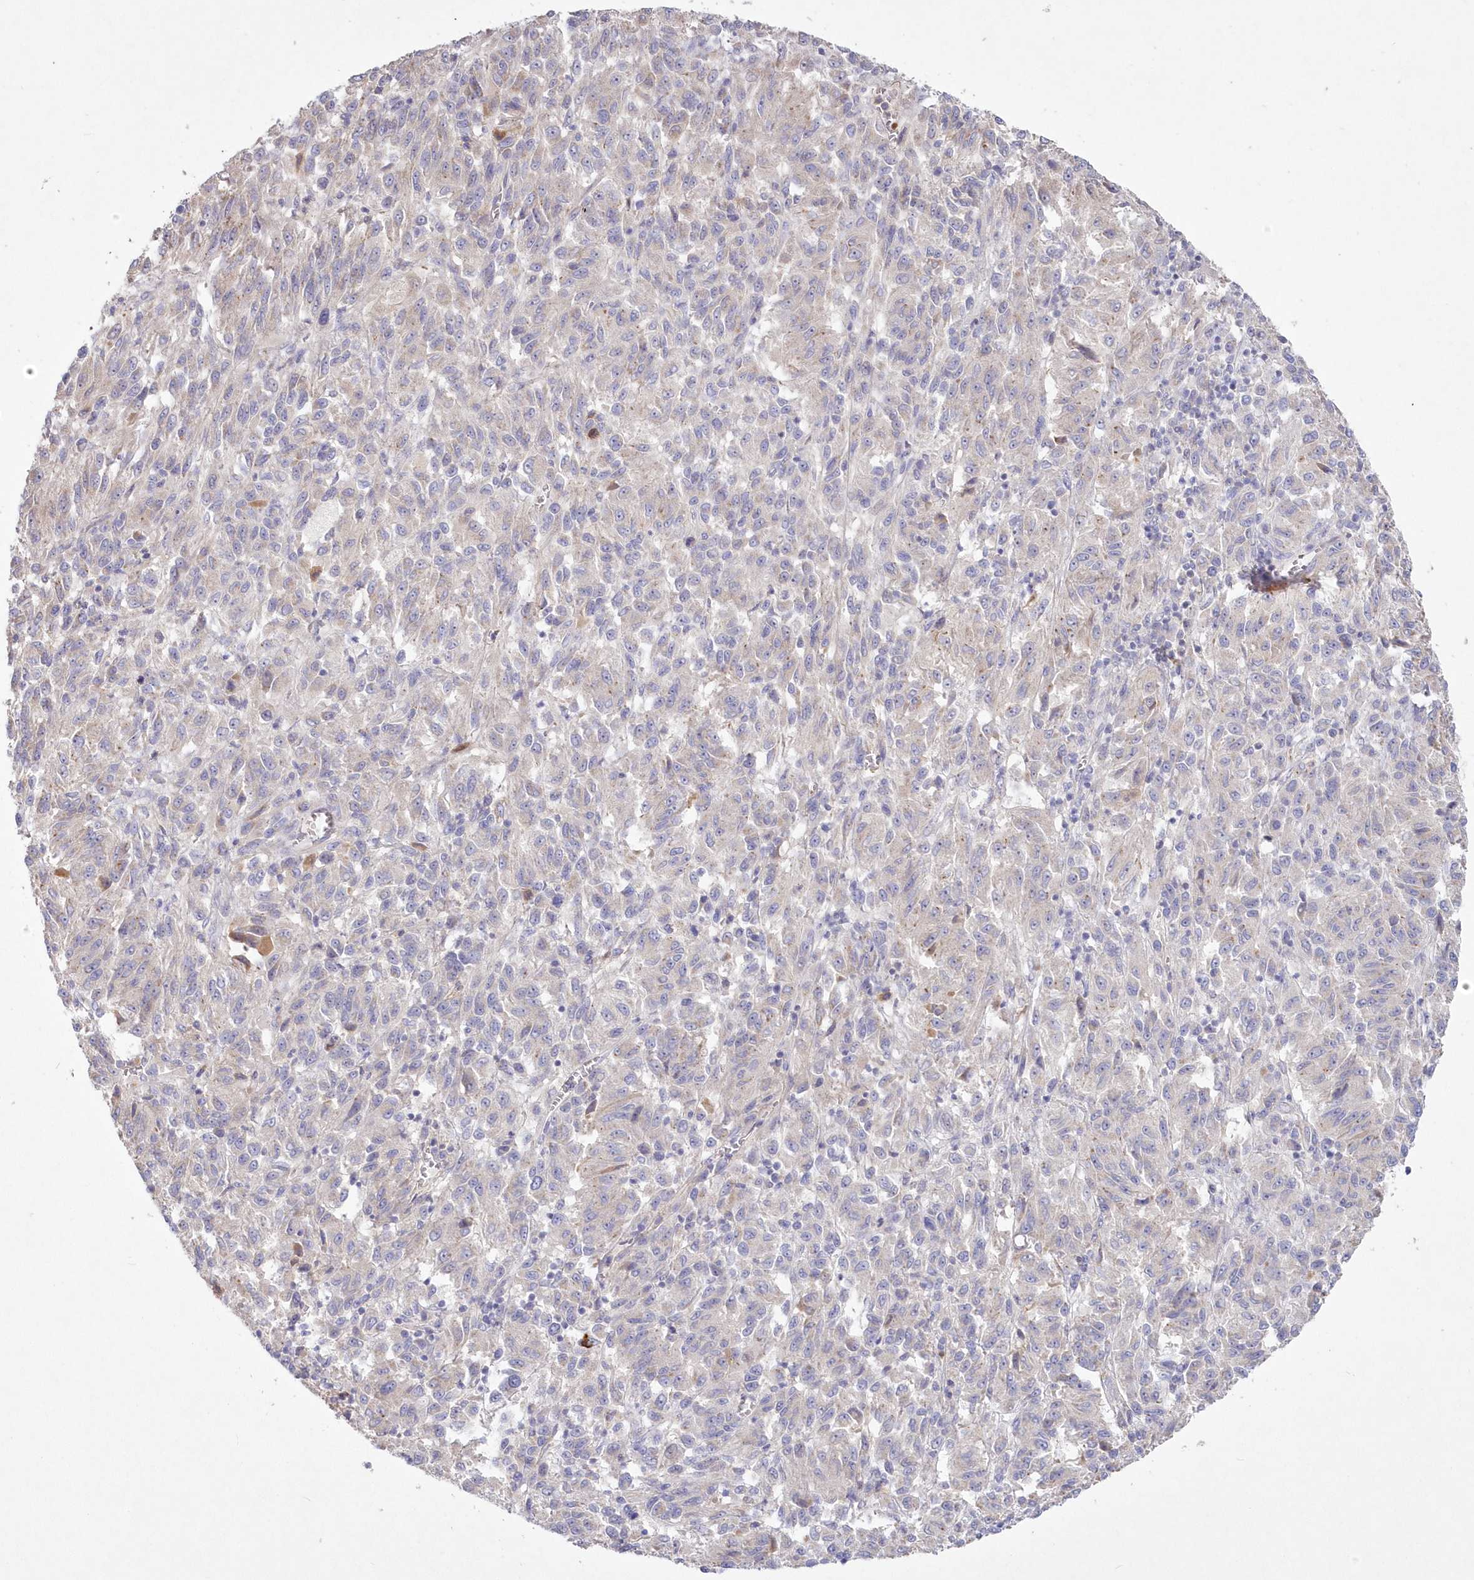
{"staining": {"intensity": "negative", "quantity": "none", "location": "none"}, "tissue": "melanoma", "cell_type": "Tumor cells", "image_type": "cancer", "snomed": [{"axis": "morphology", "description": "Malignant melanoma, Metastatic site"}, {"axis": "topography", "description": "Lung"}], "caption": "Human malignant melanoma (metastatic site) stained for a protein using immunohistochemistry (IHC) reveals no positivity in tumor cells.", "gene": "WBP1L", "patient": {"sex": "male", "age": 64}}